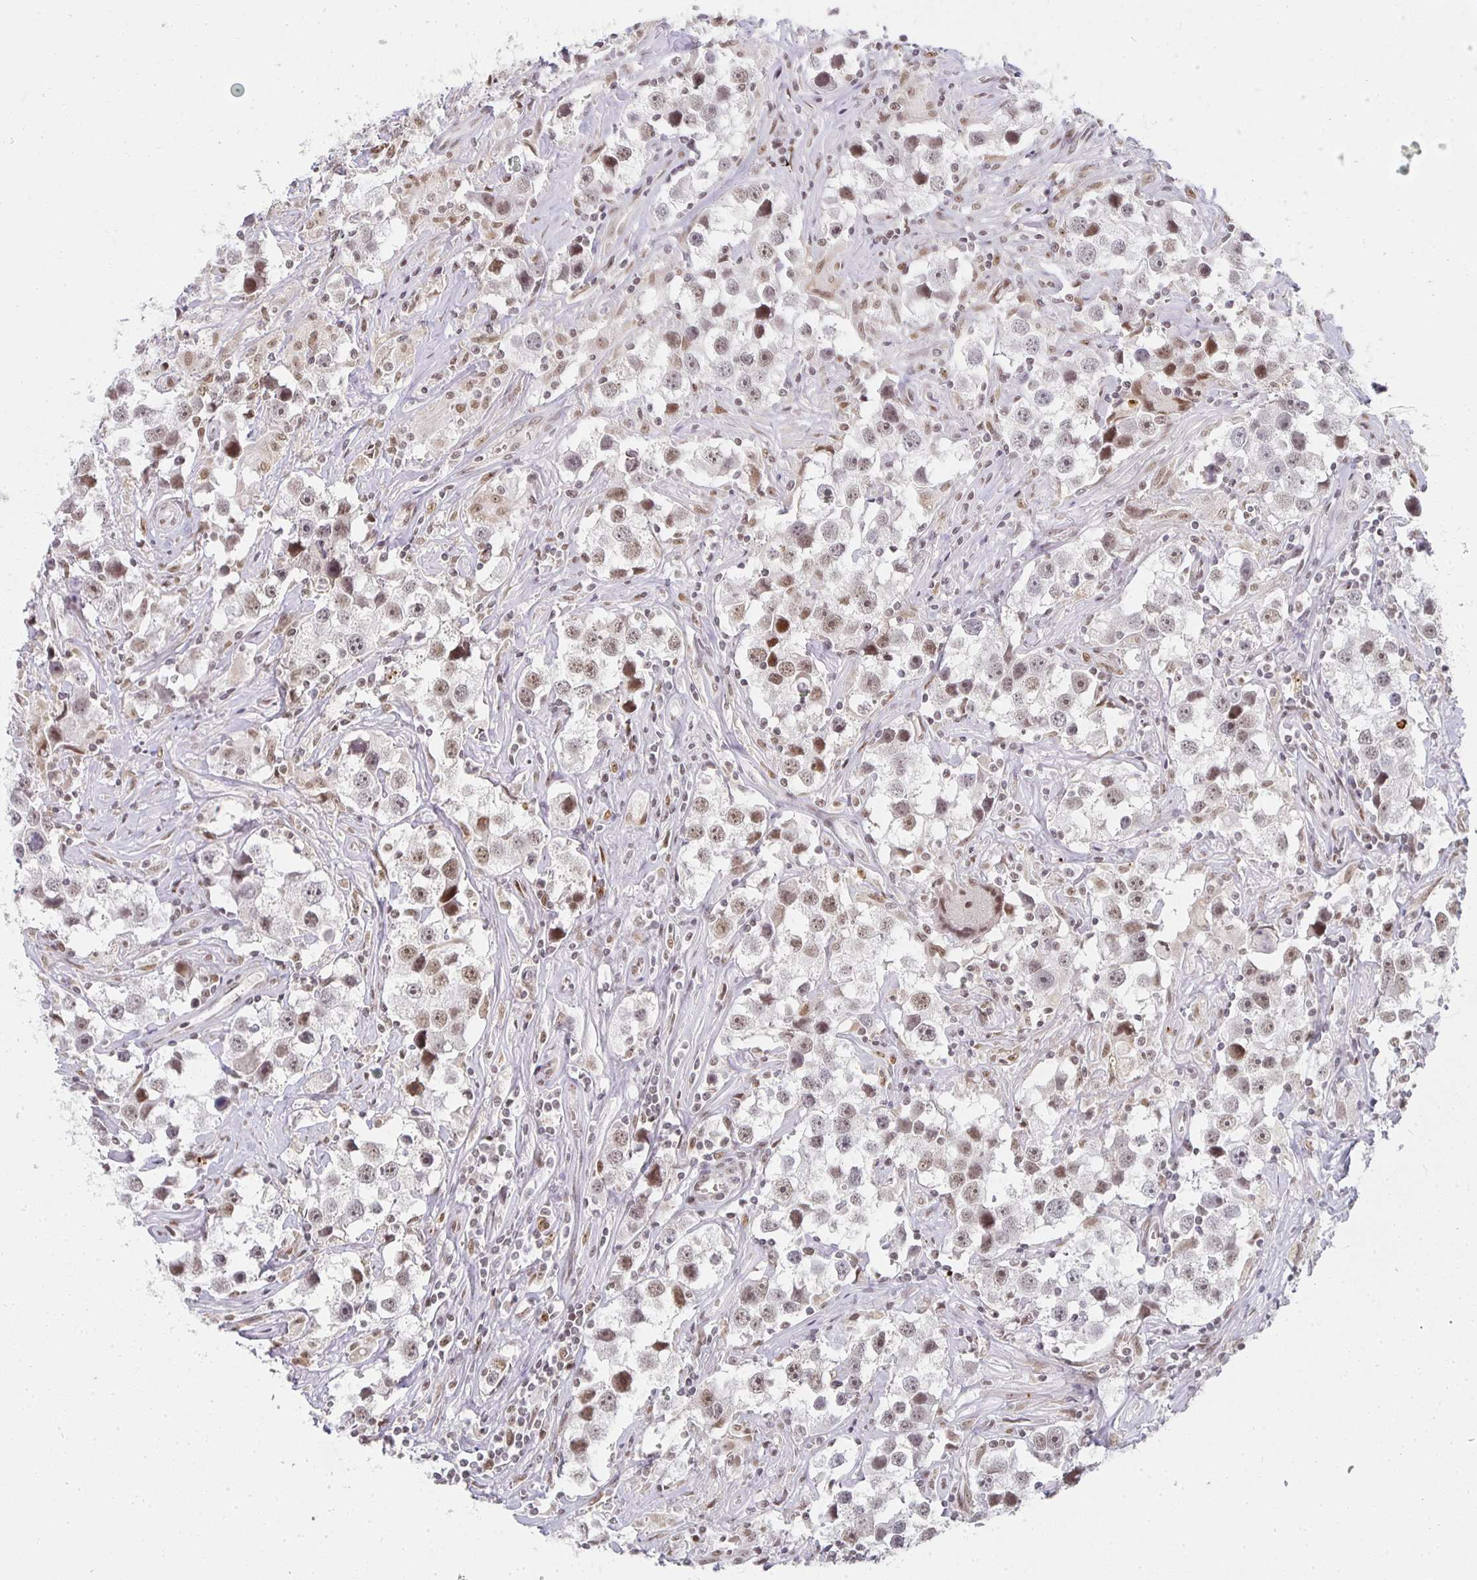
{"staining": {"intensity": "moderate", "quantity": ">75%", "location": "nuclear"}, "tissue": "testis cancer", "cell_type": "Tumor cells", "image_type": "cancer", "snomed": [{"axis": "morphology", "description": "Seminoma, NOS"}, {"axis": "topography", "description": "Testis"}], "caption": "Moderate nuclear protein staining is seen in about >75% of tumor cells in seminoma (testis). (DAB (3,3'-diaminobenzidine) IHC, brown staining for protein, blue staining for nuclei).", "gene": "SMARCA2", "patient": {"sex": "male", "age": 49}}